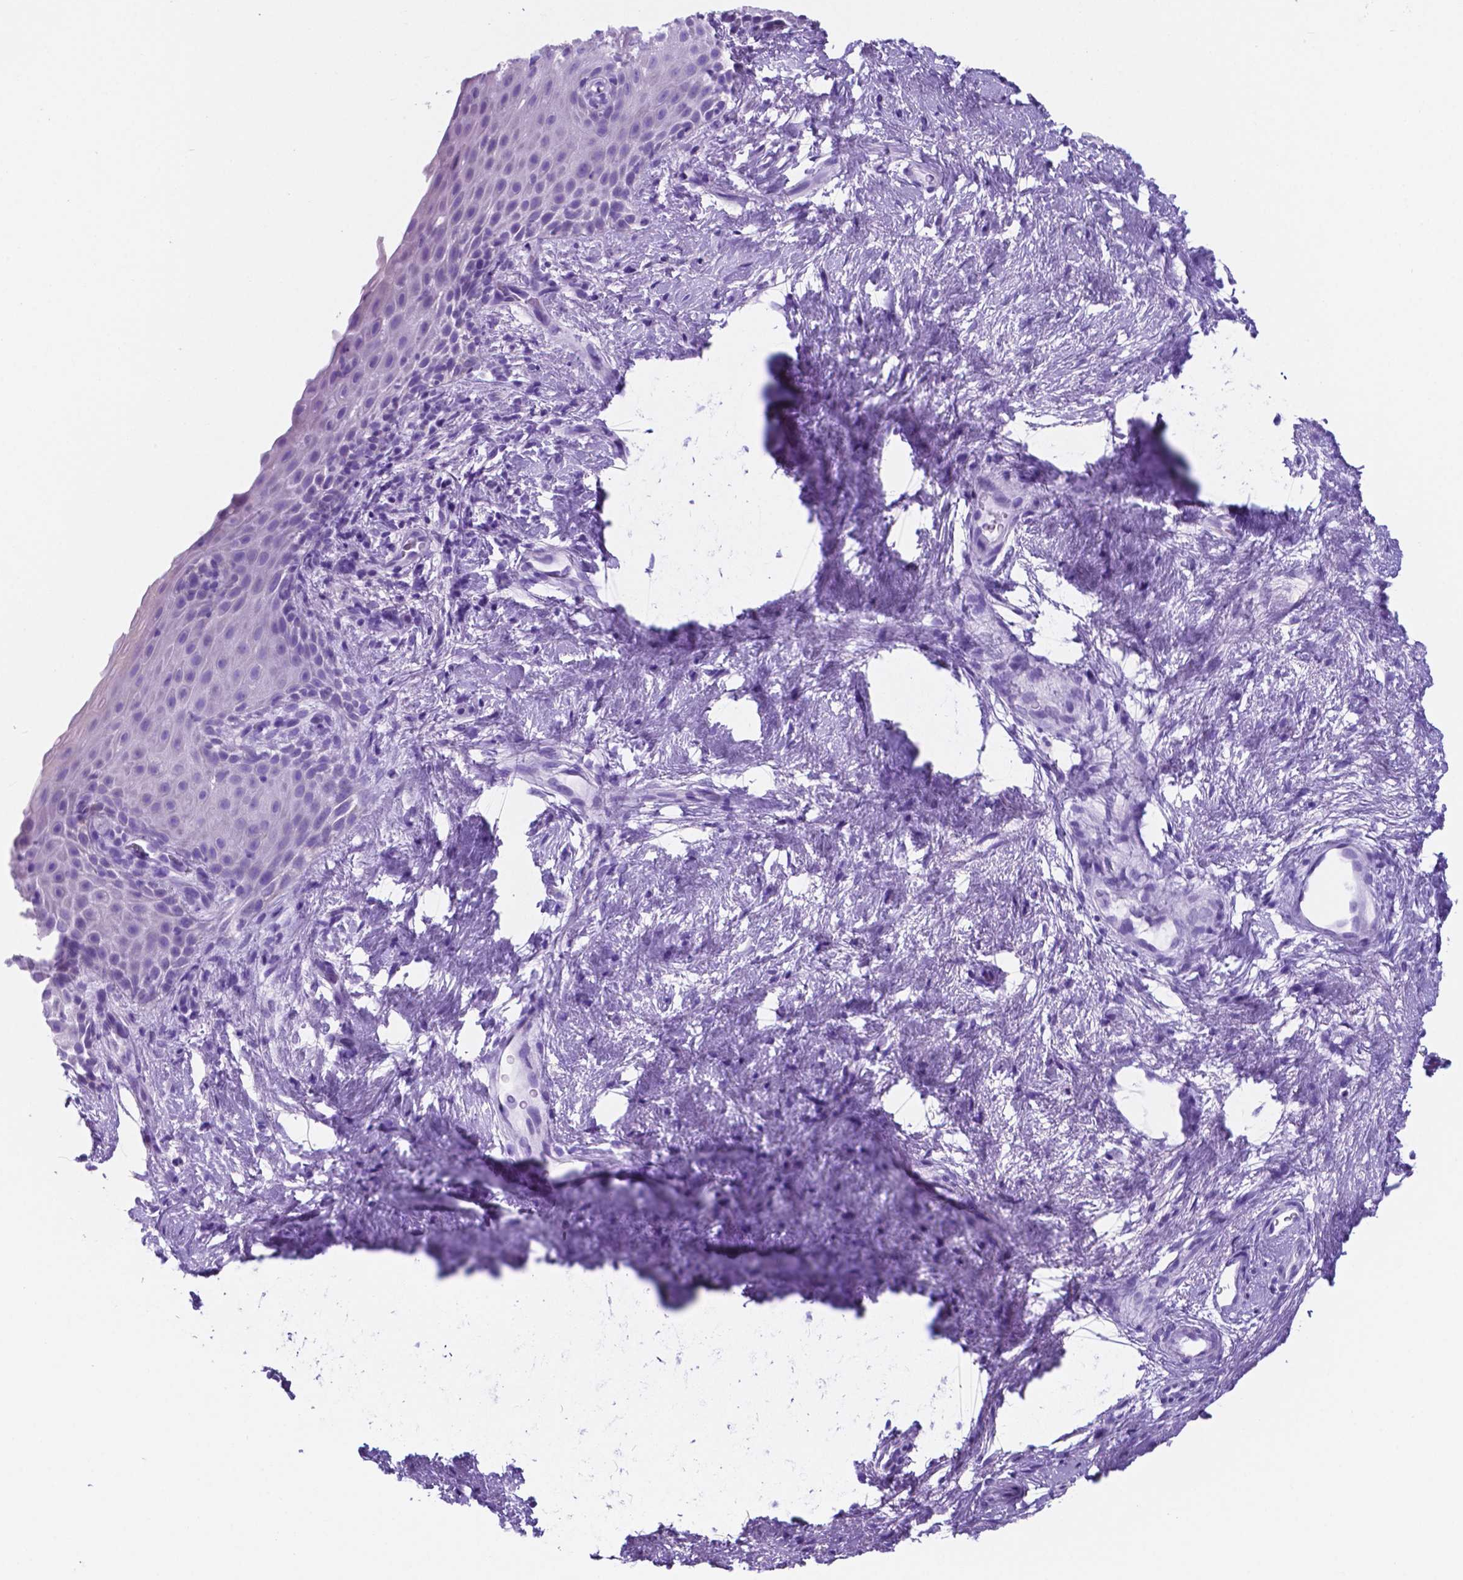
{"staining": {"intensity": "negative", "quantity": "none", "location": "none"}, "tissue": "skin", "cell_type": "Epidermal cells", "image_type": "normal", "snomed": [{"axis": "morphology", "description": "Normal tissue, NOS"}, {"axis": "topography", "description": "Anal"}], "caption": "An IHC image of normal skin is shown. There is no staining in epidermal cells of skin. Brightfield microscopy of immunohistochemistry stained with DAB (3,3'-diaminobenzidine) (brown) and hematoxylin (blue), captured at high magnification.", "gene": "DNAAF8", "patient": {"sex": "female", "age": 46}}